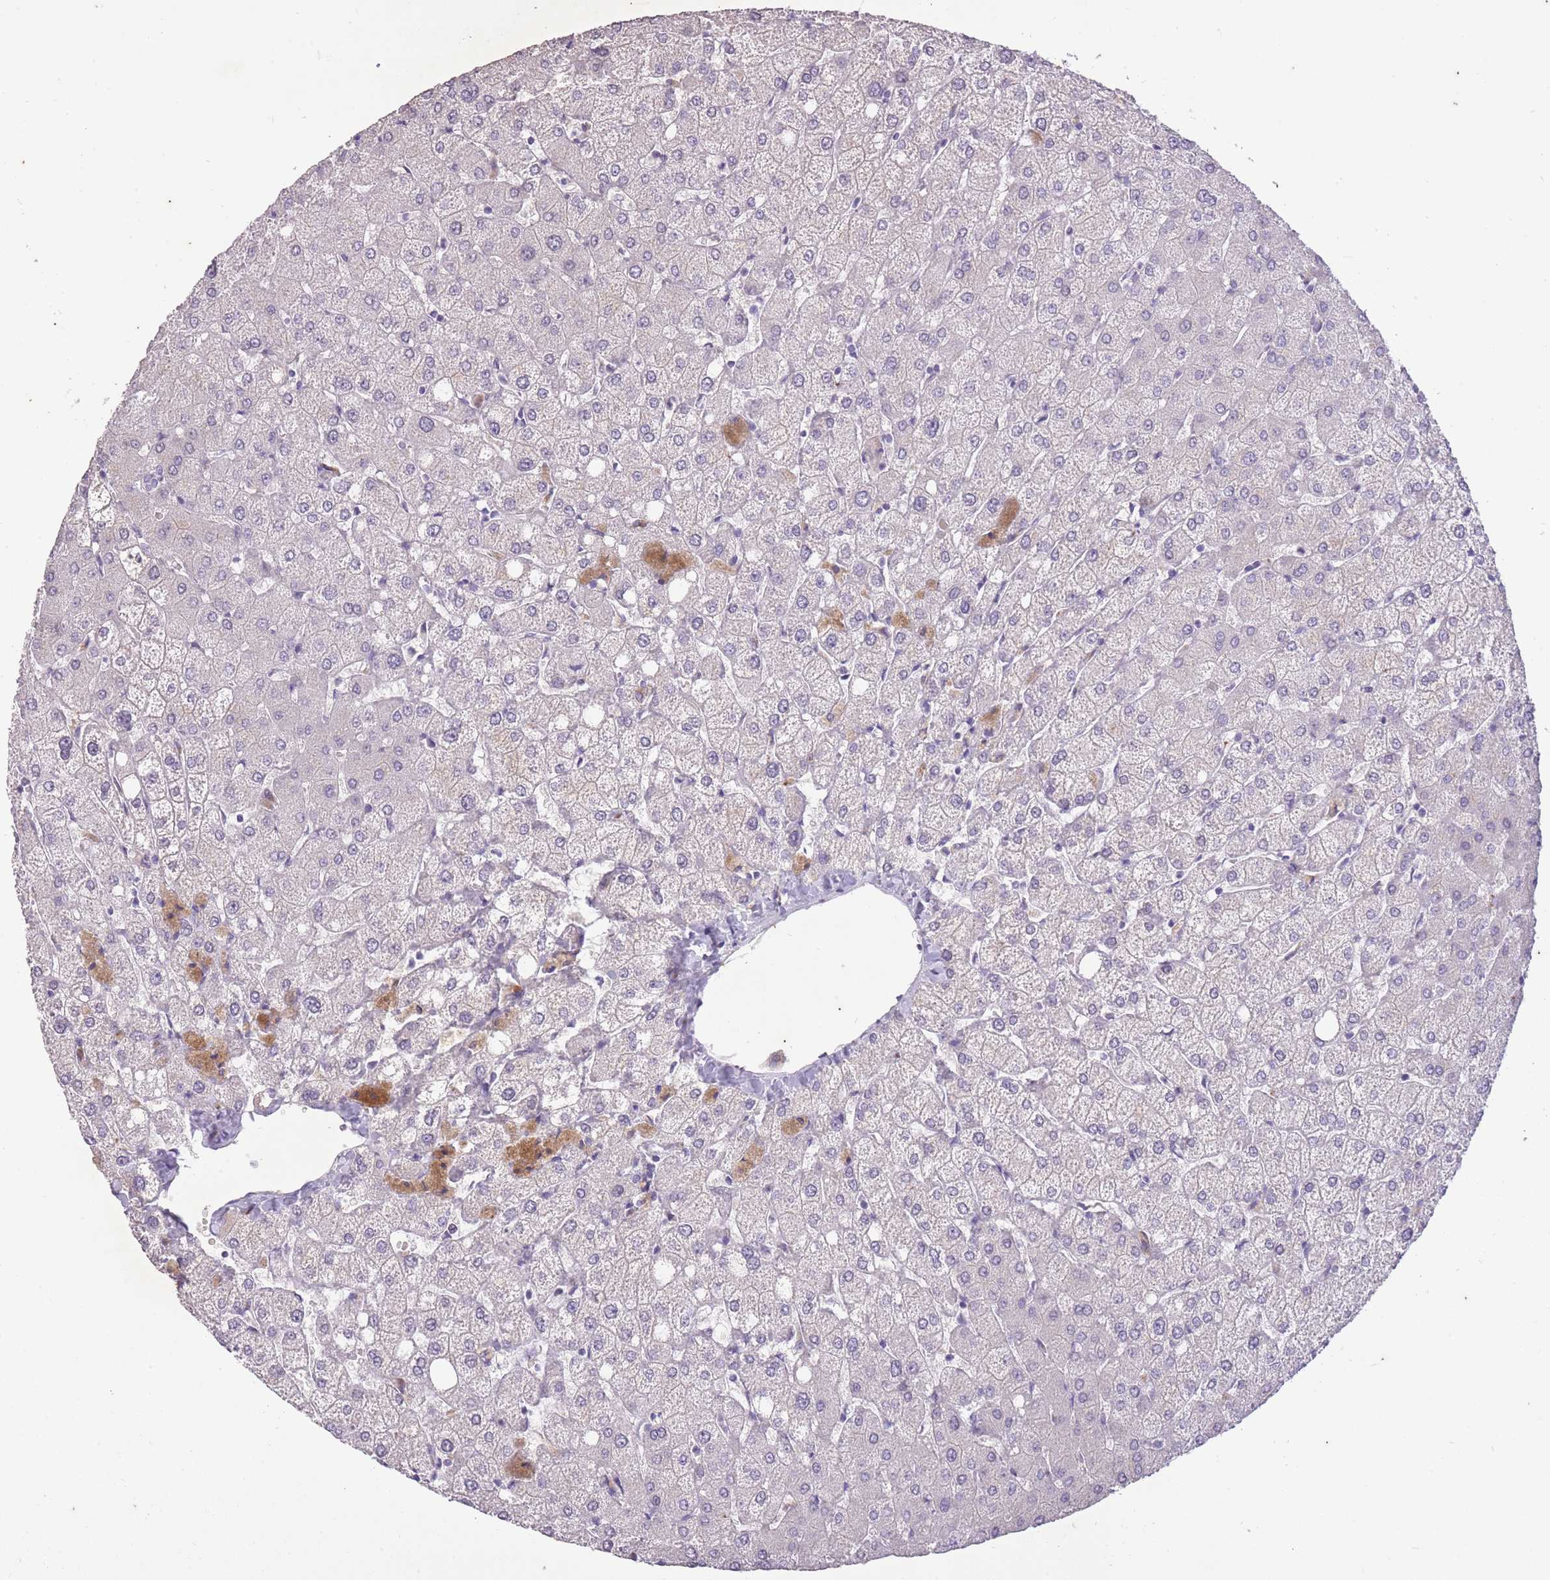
{"staining": {"intensity": "negative", "quantity": "none", "location": "none"}, "tissue": "liver", "cell_type": "Cholangiocytes", "image_type": "normal", "snomed": [{"axis": "morphology", "description": "Normal tissue, NOS"}, {"axis": "topography", "description": "Liver"}], "caption": "Liver stained for a protein using immunohistochemistry (IHC) demonstrates no staining cholangiocytes.", "gene": "CNTNAP3B", "patient": {"sex": "female", "age": 54}}